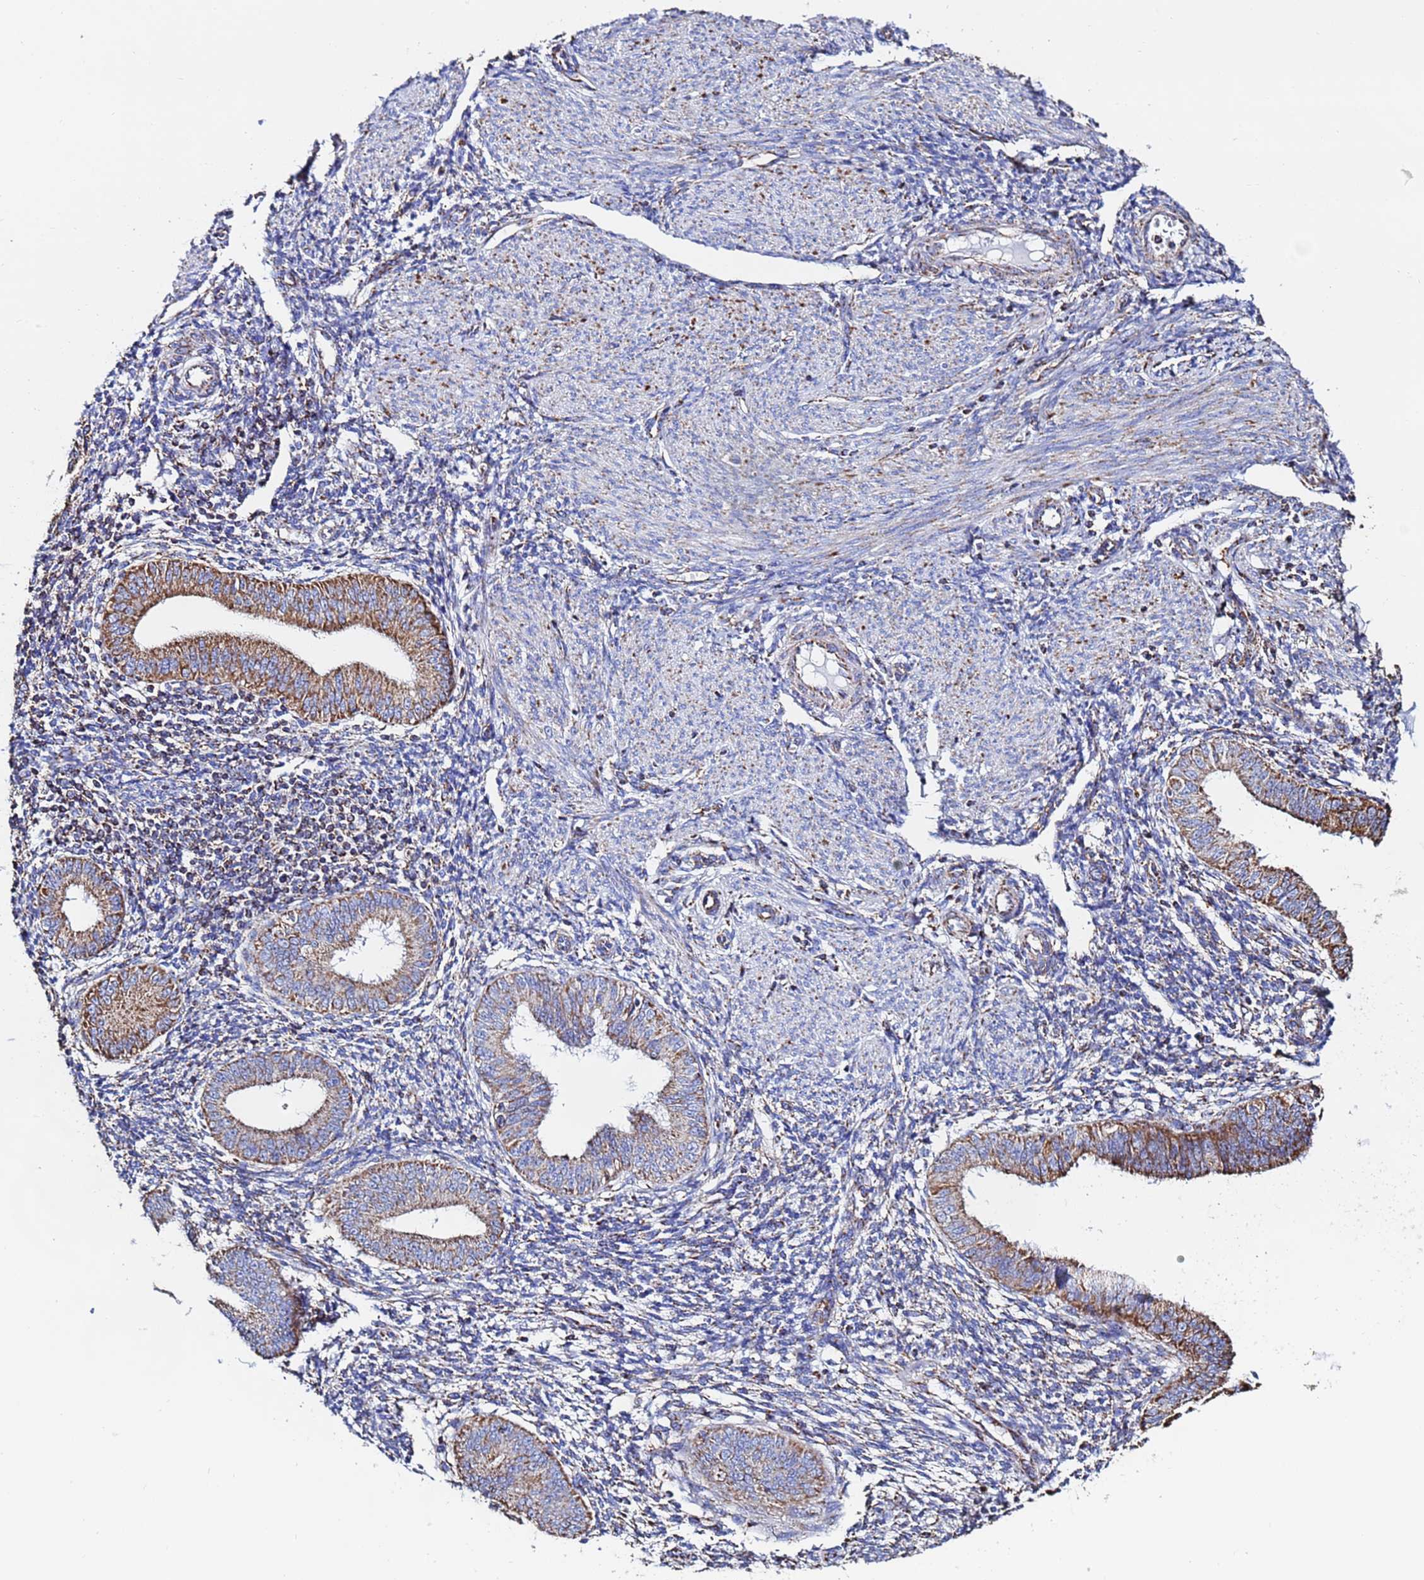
{"staining": {"intensity": "moderate", "quantity": "<25%", "location": "cytoplasmic/membranous"}, "tissue": "endometrium", "cell_type": "Cells in endometrial stroma", "image_type": "normal", "snomed": [{"axis": "morphology", "description": "Normal tissue, NOS"}, {"axis": "topography", "description": "Uterus"}, {"axis": "topography", "description": "Endometrium"}], "caption": "Human endometrium stained with a brown dye reveals moderate cytoplasmic/membranous positive expression in approximately <25% of cells in endometrial stroma.", "gene": "GLUD1", "patient": {"sex": "female", "age": 48}}